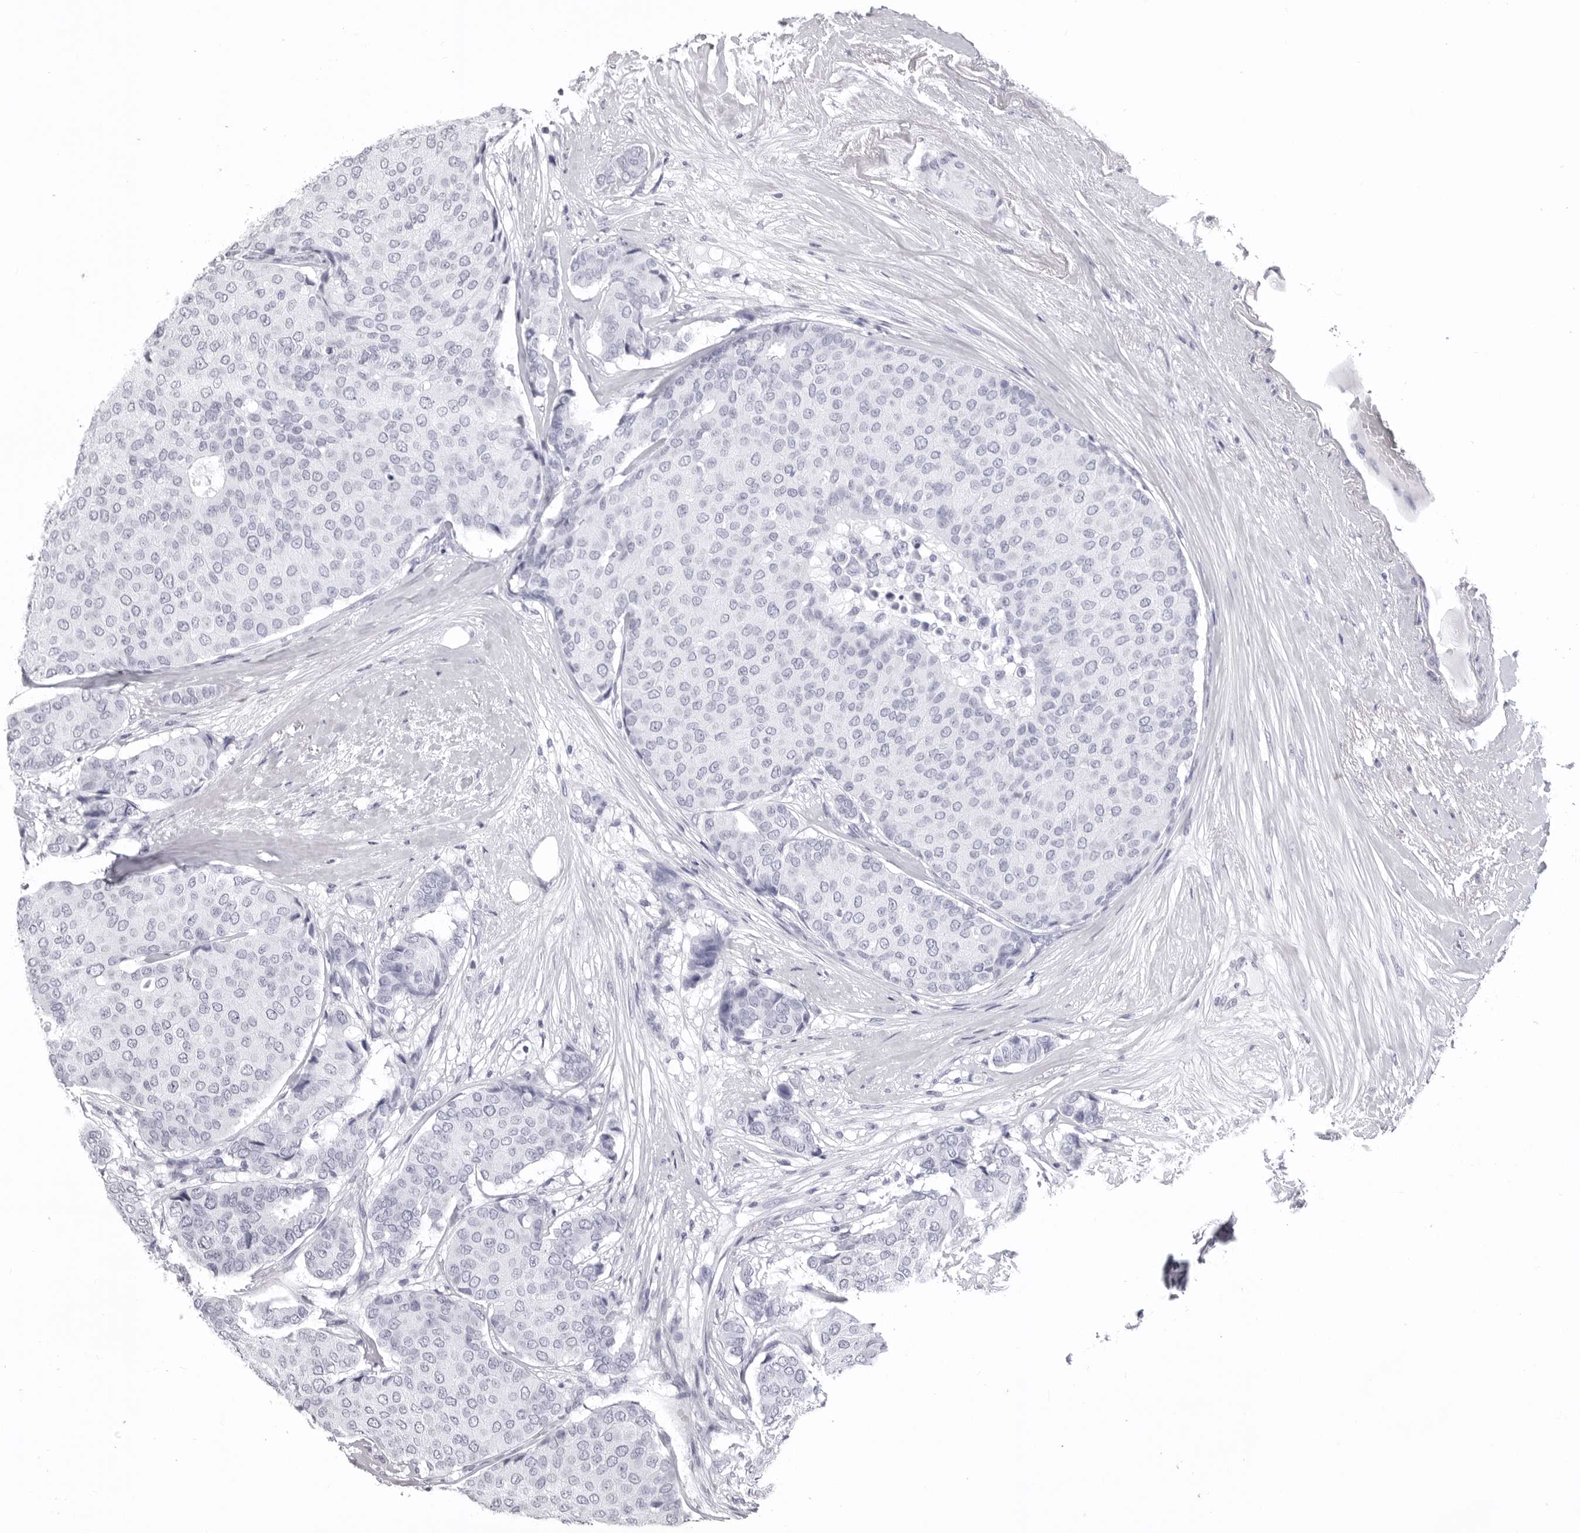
{"staining": {"intensity": "negative", "quantity": "none", "location": "none"}, "tissue": "breast cancer", "cell_type": "Tumor cells", "image_type": "cancer", "snomed": [{"axis": "morphology", "description": "Duct carcinoma"}, {"axis": "topography", "description": "Breast"}], "caption": "This is an IHC micrograph of breast cancer. There is no expression in tumor cells.", "gene": "LGALS4", "patient": {"sex": "female", "age": 75}}